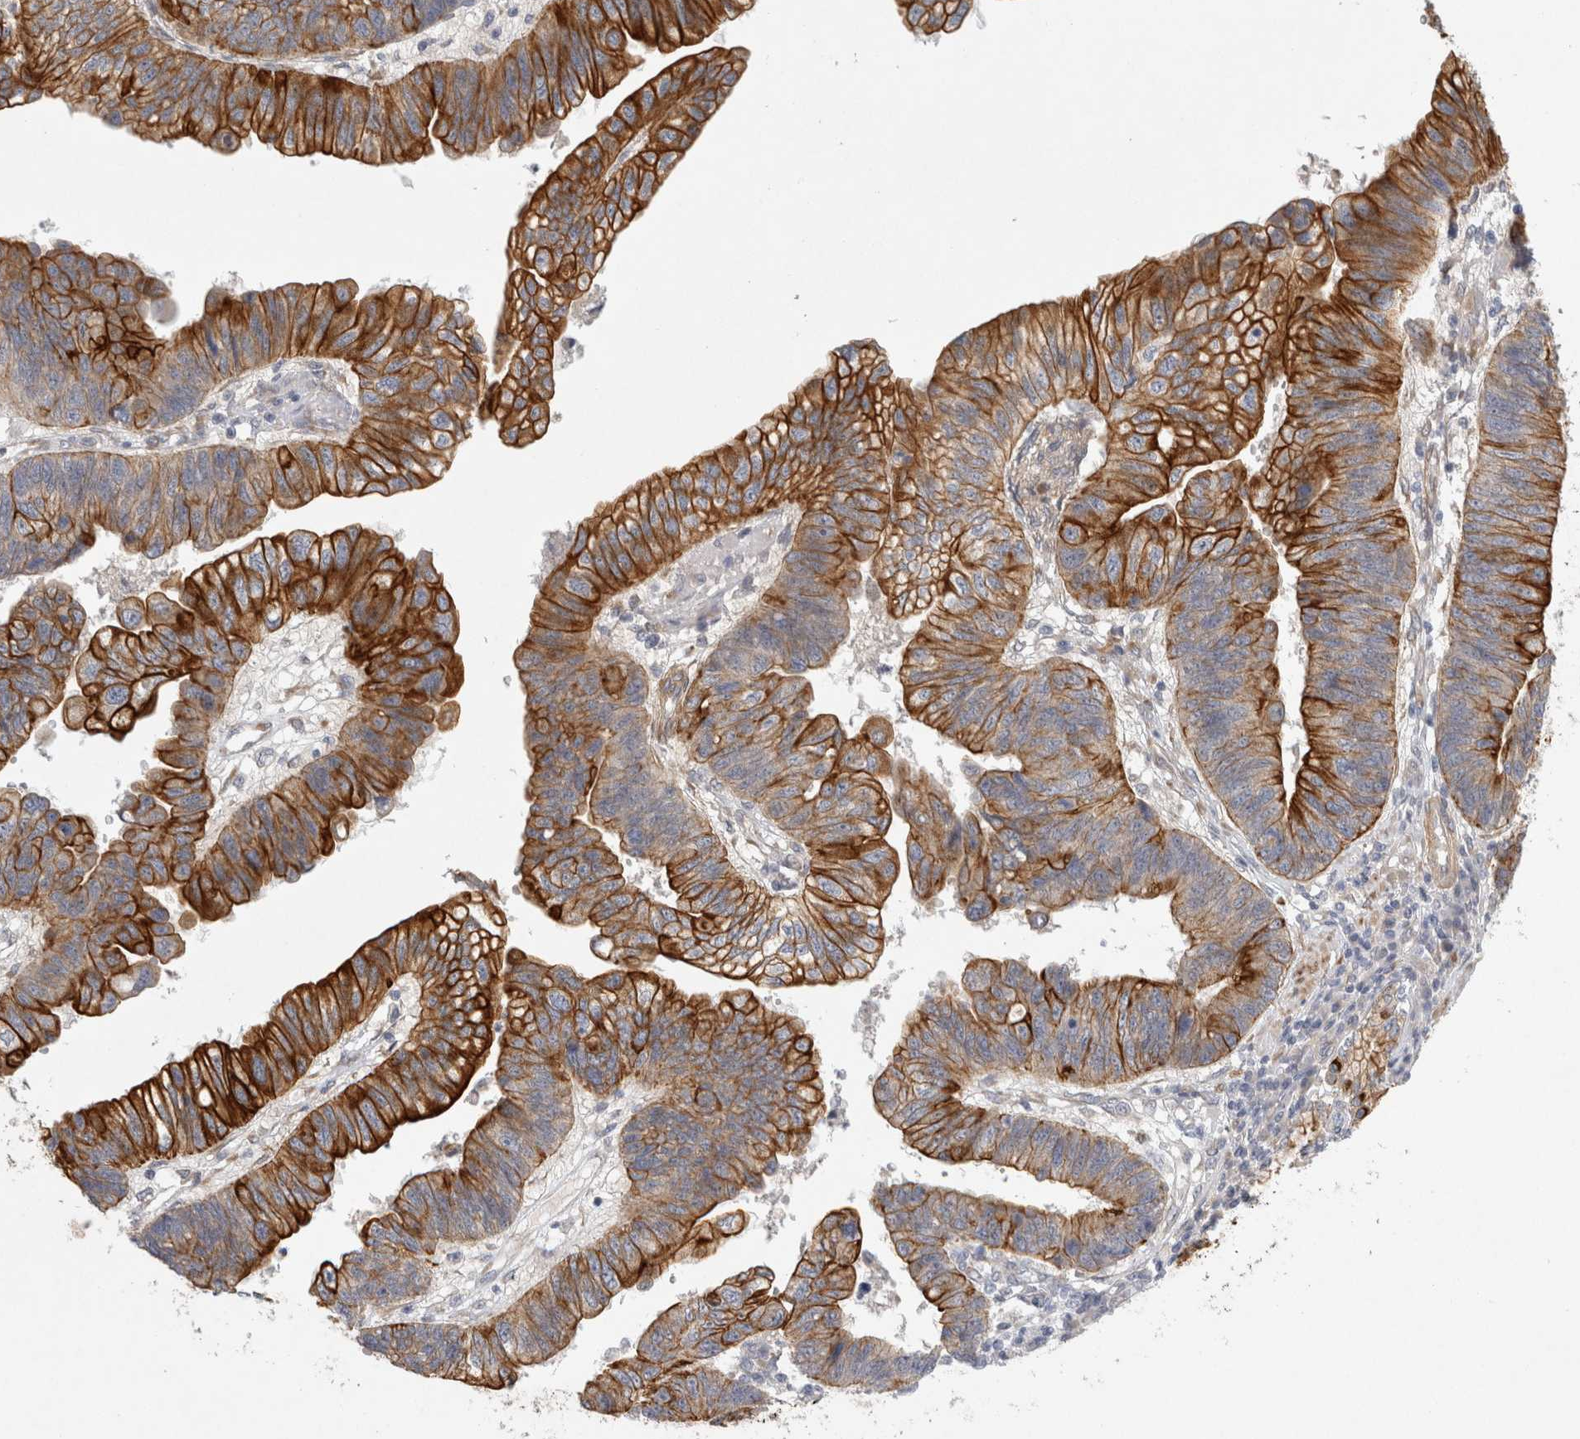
{"staining": {"intensity": "strong", "quantity": ">75%", "location": "cytoplasmic/membranous"}, "tissue": "stomach cancer", "cell_type": "Tumor cells", "image_type": "cancer", "snomed": [{"axis": "morphology", "description": "Adenocarcinoma, NOS"}, {"axis": "topography", "description": "Stomach"}], "caption": "Strong cytoplasmic/membranous protein positivity is identified in approximately >75% of tumor cells in stomach cancer (adenocarcinoma).", "gene": "BZW2", "patient": {"sex": "male", "age": 59}}